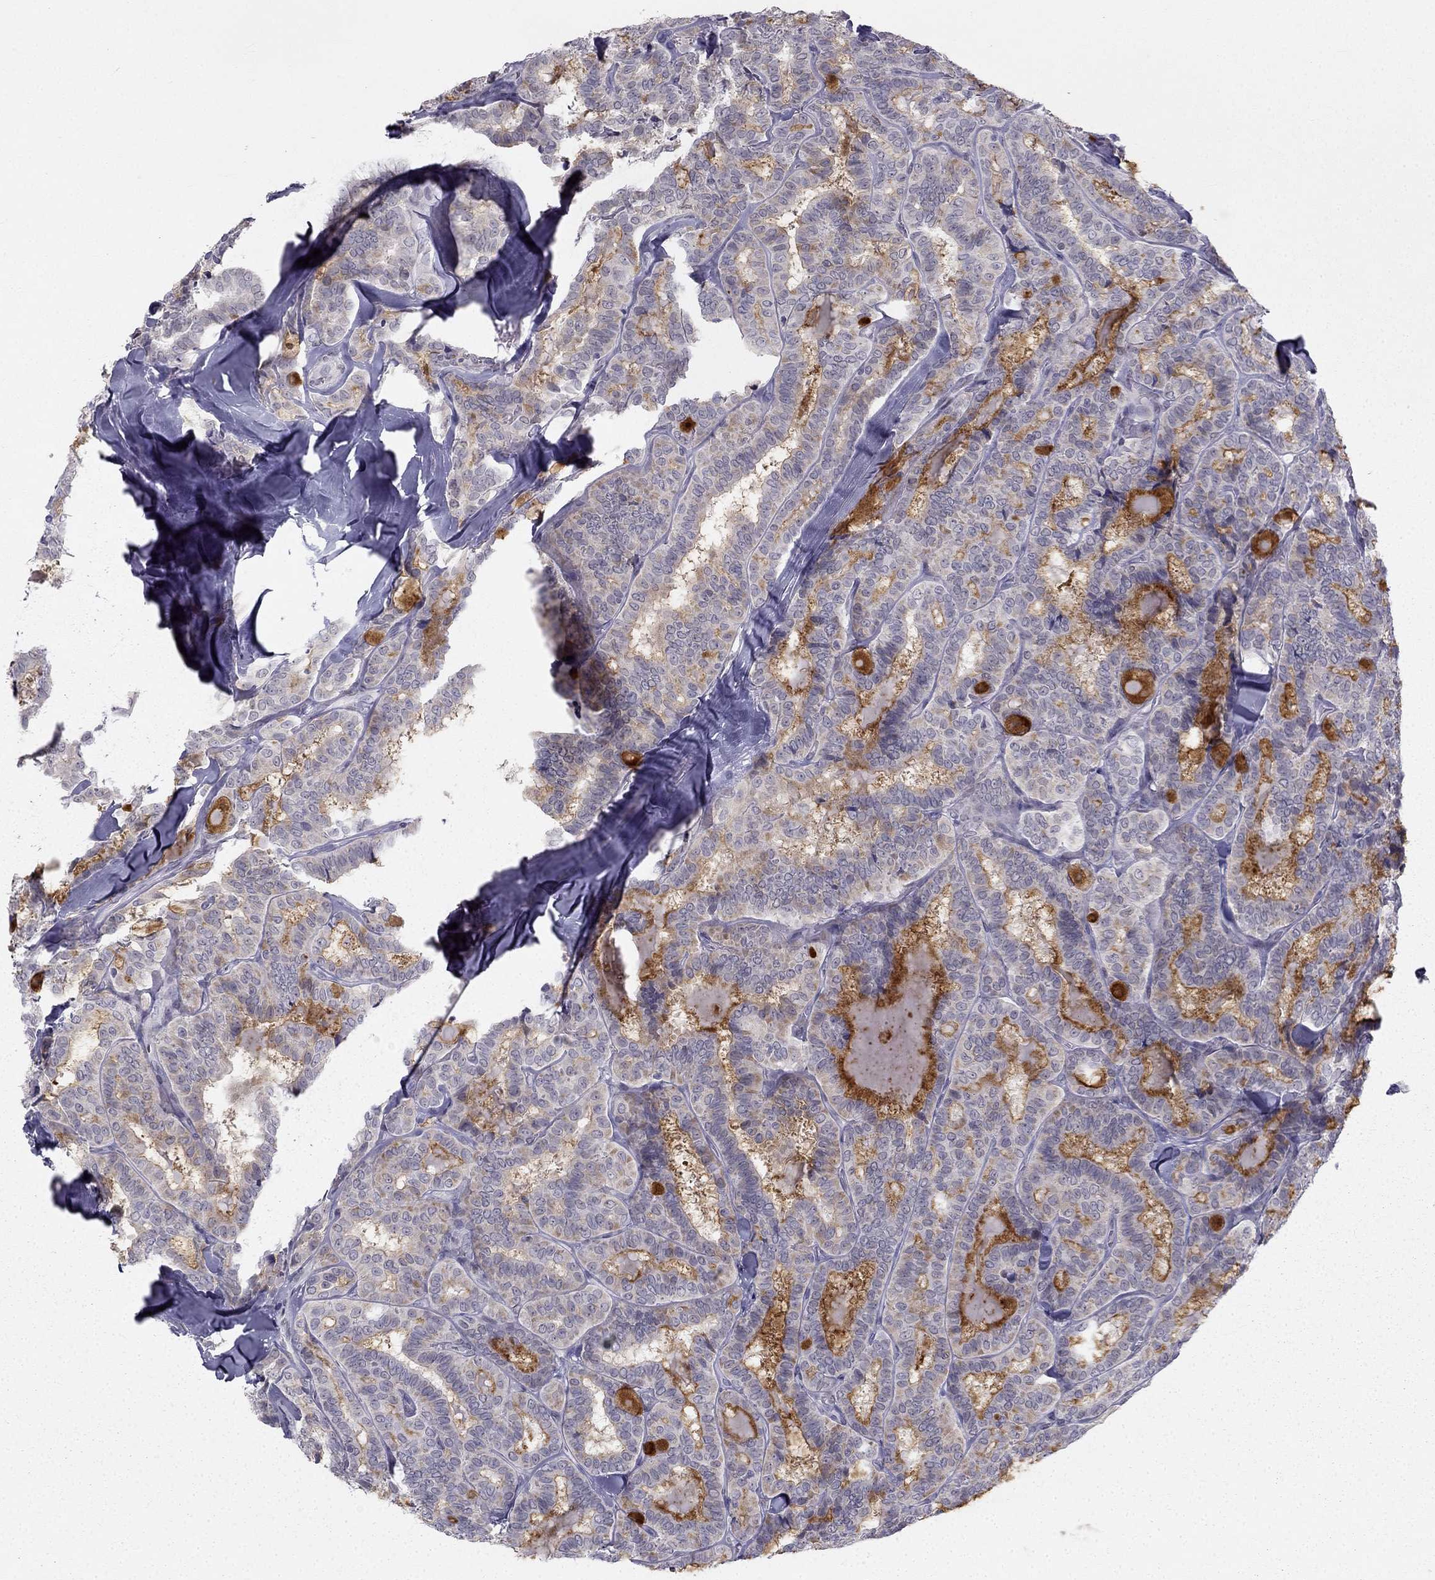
{"staining": {"intensity": "weak", "quantity": ">75%", "location": "cytoplasmic/membranous"}, "tissue": "thyroid cancer", "cell_type": "Tumor cells", "image_type": "cancer", "snomed": [{"axis": "morphology", "description": "Papillary adenocarcinoma, NOS"}, {"axis": "topography", "description": "Thyroid gland"}], "caption": "Immunohistochemistry (IHC) (DAB (3,3'-diaminobenzidine)) staining of thyroid cancer reveals weak cytoplasmic/membranous protein expression in approximately >75% of tumor cells.", "gene": "TRPS1", "patient": {"sex": "female", "age": 39}}